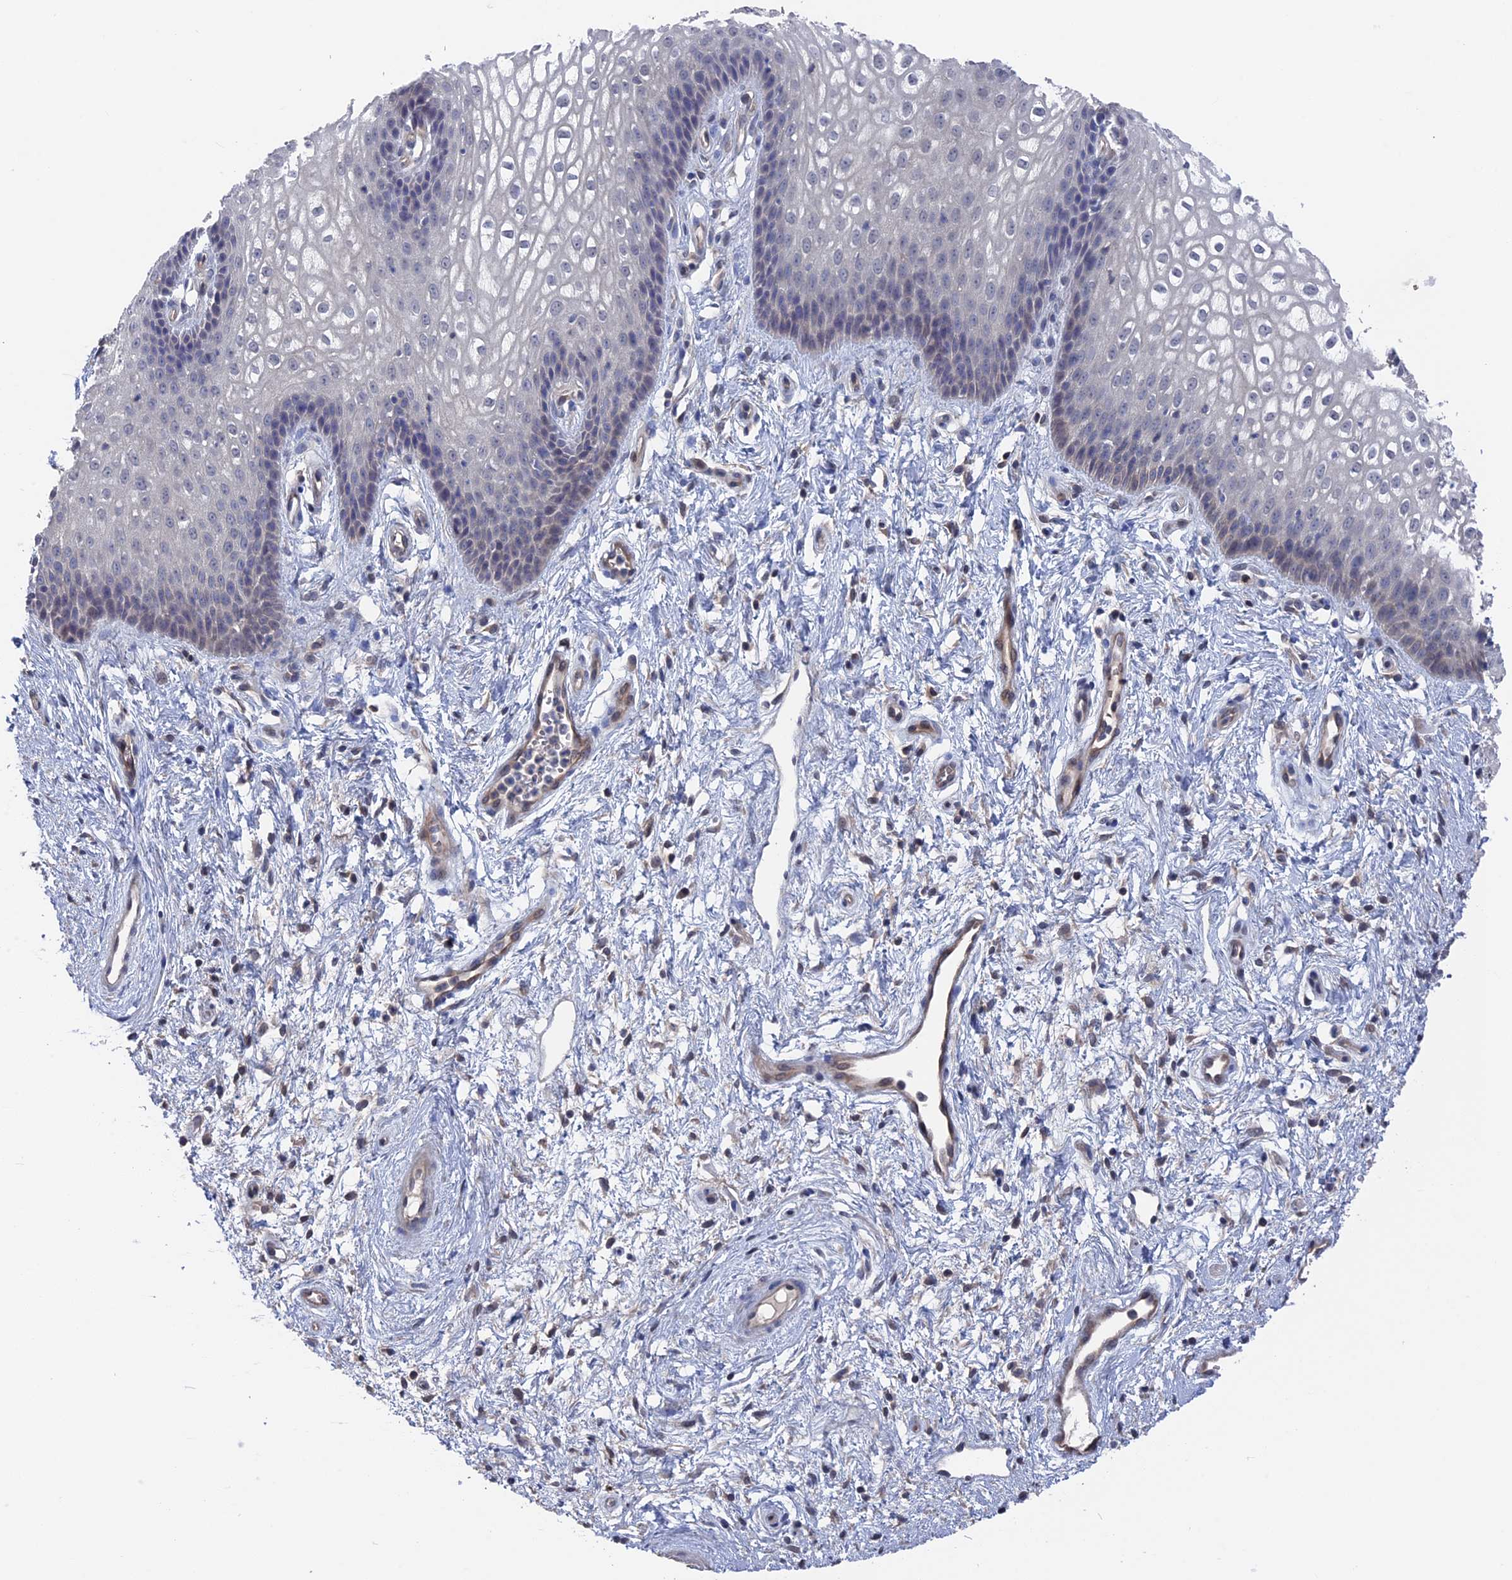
{"staining": {"intensity": "weak", "quantity": "<25%", "location": "nuclear"}, "tissue": "vagina", "cell_type": "Squamous epithelial cells", "image_type": "normal", "snomed": [{"axis": "morphology", "description": "Normal tissue, NOS"}, {"axis": "topography", "description": "Vagina"}], "caption": "Immunohistochemistry of normal vagina reveals no expression in squamous epithelial cells. (DAB (3,3'-diaminobenzidine) IHC visualized using brightfield microscopy, high magnification).", "gene": "NUTF2", "patient": {"sex": "female", "age": 34}}